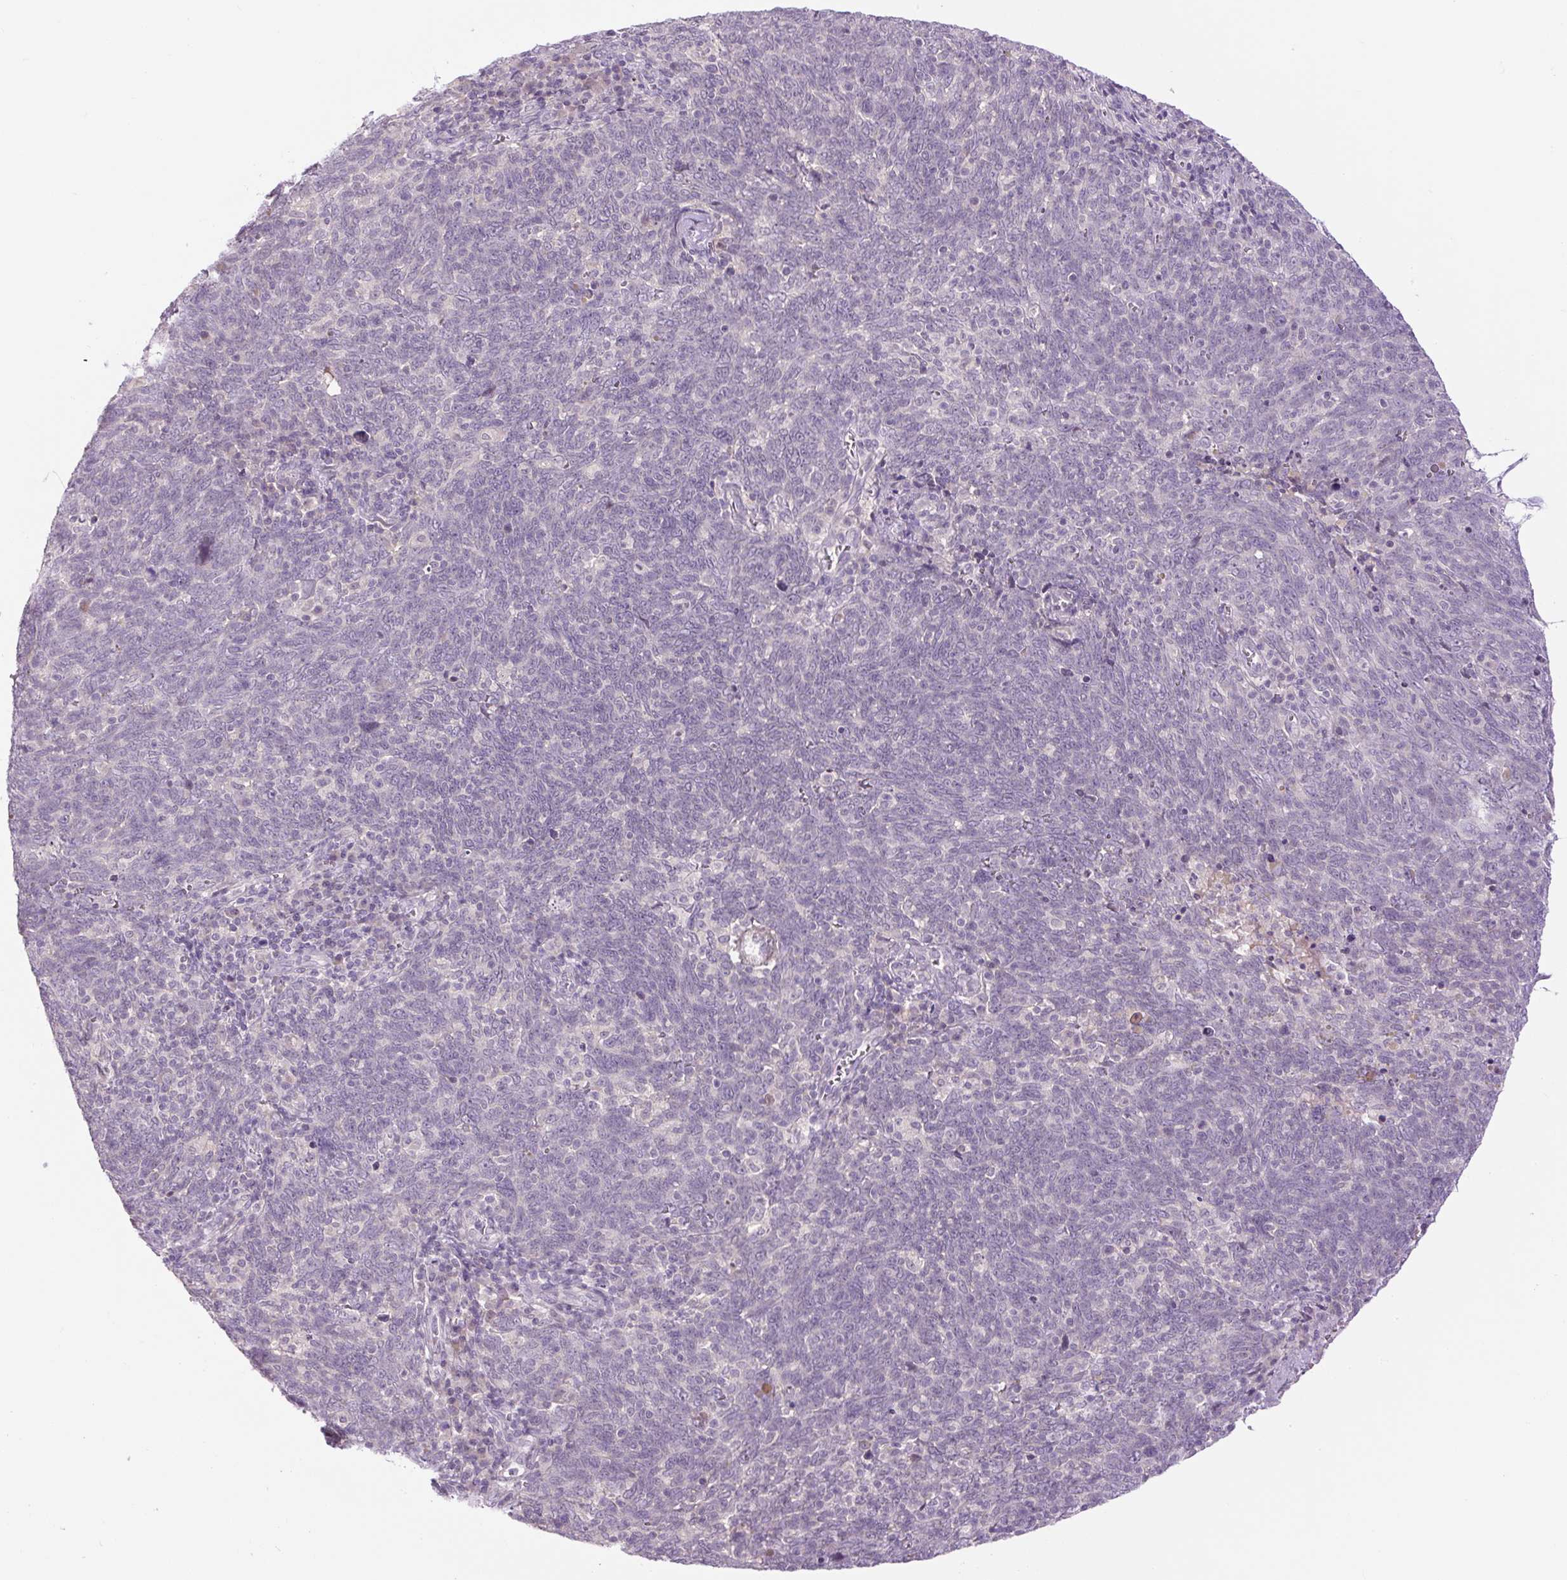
{"staining": {"intensity": "negative", "quantity": "none", "location": "none"}, "tissue": "lung cancer", "cell_type": "Tumor cells", "image_type": "cancer", "snomed": [{"axis": "morphology", "description": "Squamous cell carcinoma, NOS"}, {"axis": "topography", "description": "Lung"}], "caption": "Human squamous cell carcinoma (lung) stained for a protein using IHC demonstrates no expression in tumor cells.", "gene": "FABP7", "patient": {"sex": "female", "age": 72}}